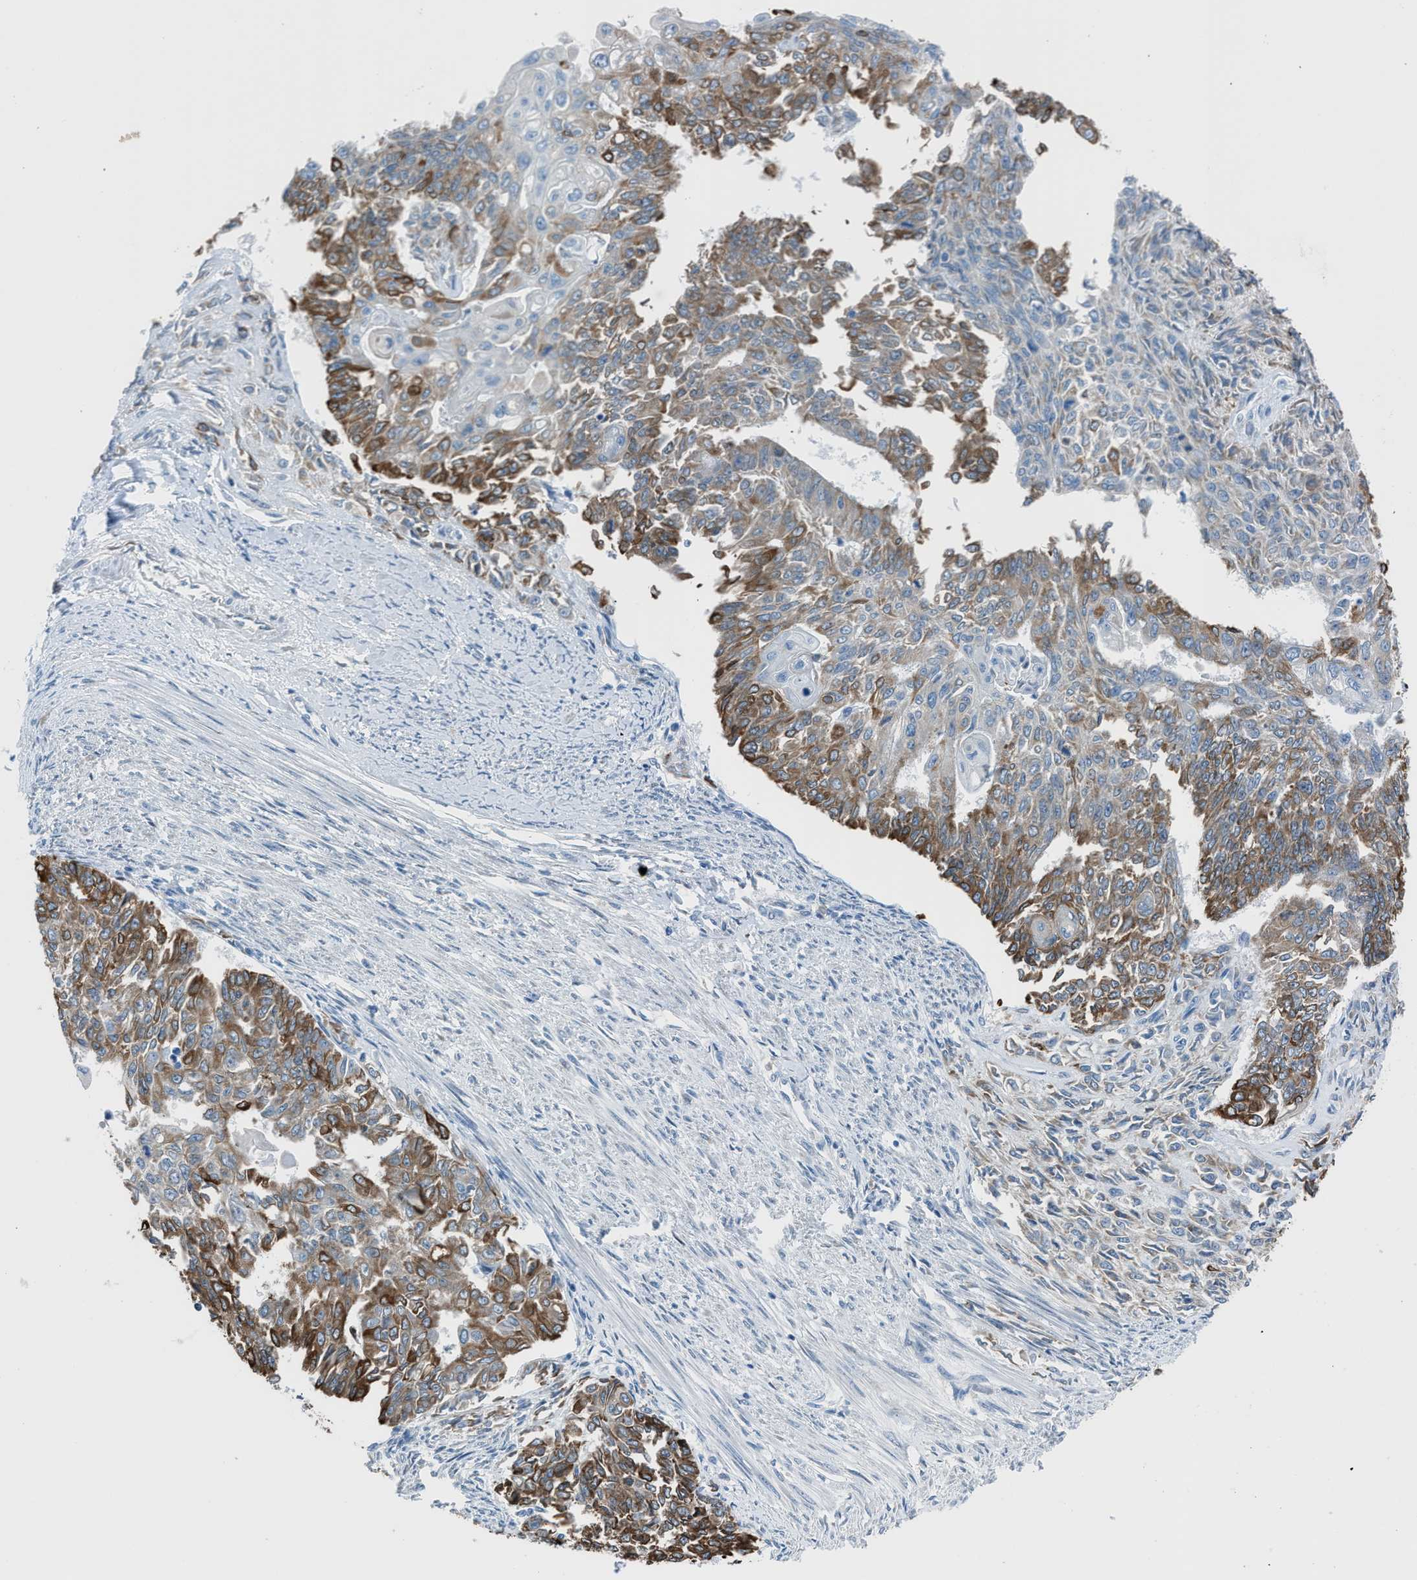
{"staining": {"intensity": "moderate", "quantity": ">75%", "location": "cytoplasmic/membranous"}, "tissue": "endometrial cancer", "cell_type": "Tumor cells", "image_type": "cancer", "snomed": [{"axis": "morphology", "description": "Adenocarcinoma, NOS"}, {"axis": "topography", "description": "Endometrium"}], "caption": "Tumor cells demonstrate medium levels of moderate cytoplasmic/membranous positivity in approximately >75% of cells in endometrial cancer (adenocarcinoma).", "gene": "RNF41", "patient": {"sex": "female", "age": 32}}